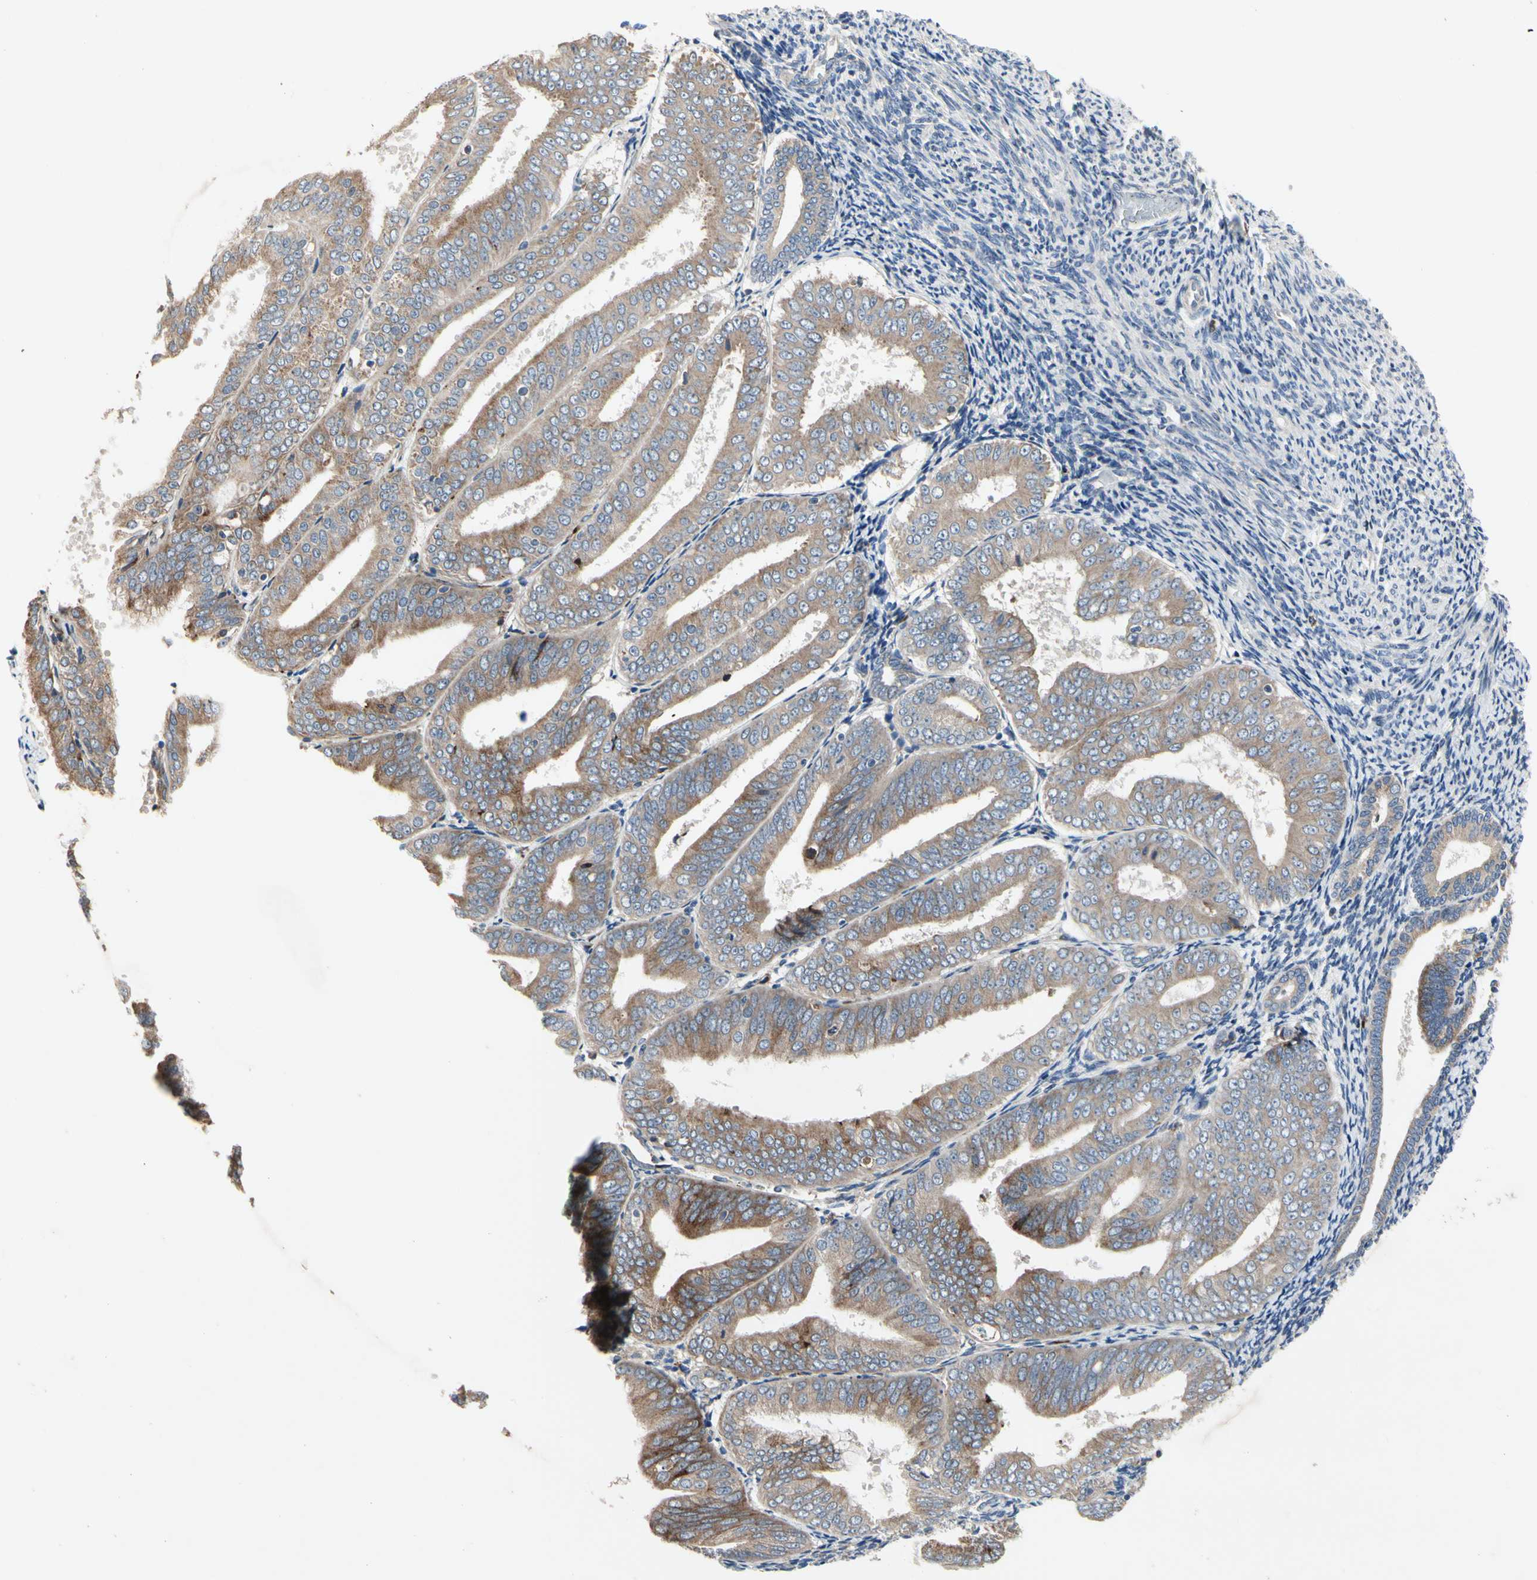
{"staining": {"intensity": "moderate", "quantity": ">75%", "location": "cytoplasmic/membranous"}, "tissue": "endometrial cancer", "cell_type": "Tumor cells", "image_type": "cancer", "snomed": [{"axis": "morphology", "description": "Adenocarcinoma, NOS"}, {"axis": "topography", "description": "Endometrium"}], "caption": "The histopathology image demonstrates immunohistochemical staining of endometrial cancer (adenocarcinoma). There is moderate cytoplasmic/membranous staining is appreciated in about >75% of tumor cells.", "gene": "MMEL1", "patient": {"sex": "female", "age": 63}}